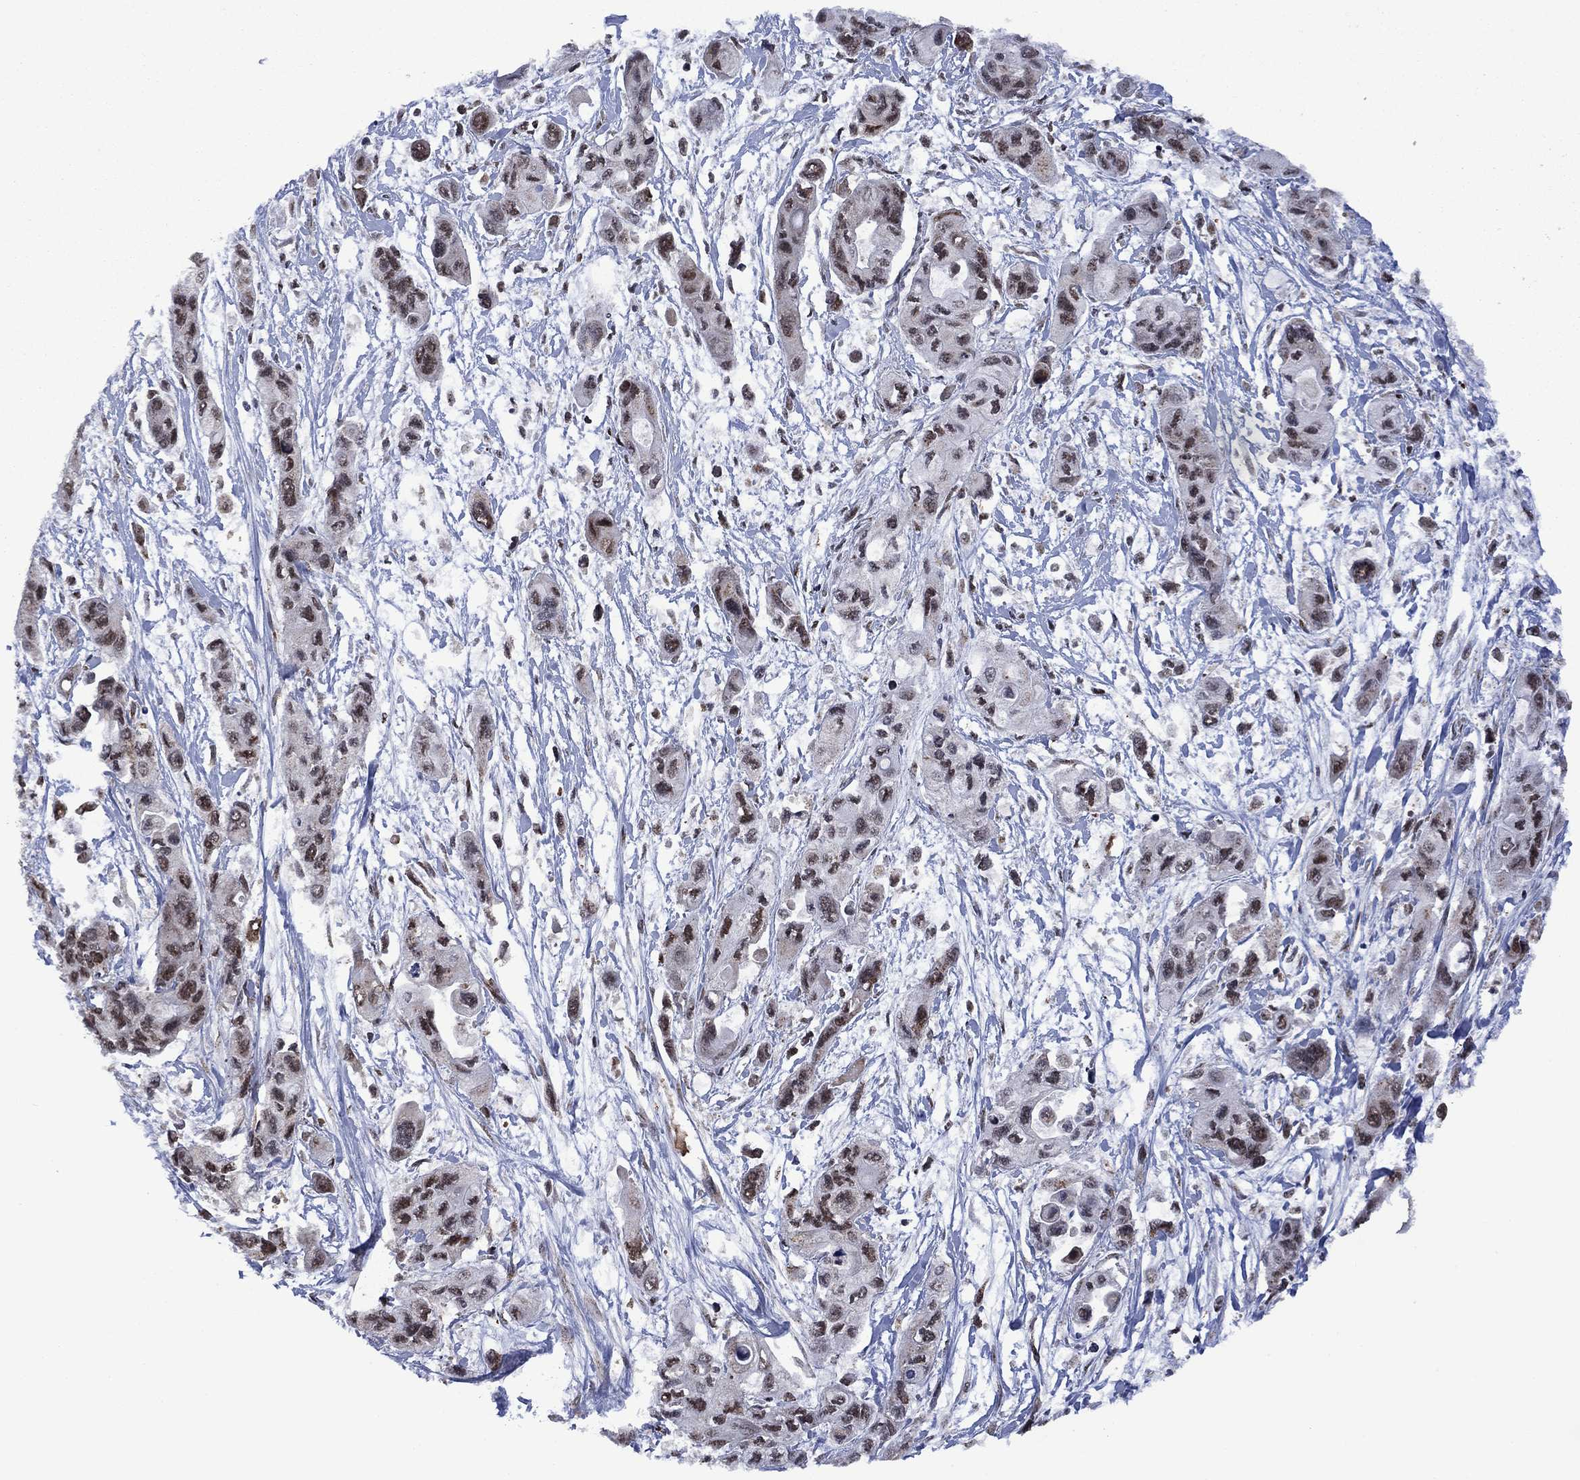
{"staining": {"intensity": "moderate", "quantity": "<25%", "location": "nuclear"}, "tissue": "pancreatic cancer", "cell_type": "Tumor cells", "image_type": "cancer", "snomed": [{"axis": "morphology", "description": "Adenocarcinoma, NOS"}, {"axis": "topography", "description": "Pancreas"}], "caption": "Pancreatic cancer (adenocarcinoma) stained with DAB (3,3'-diaminobenzidine) IHC displays low levels of moderate nuclear positivity in approximately <25% of tumor cells.", "gene": "FBL", "patient": {"sex": "female", "age": 47}}